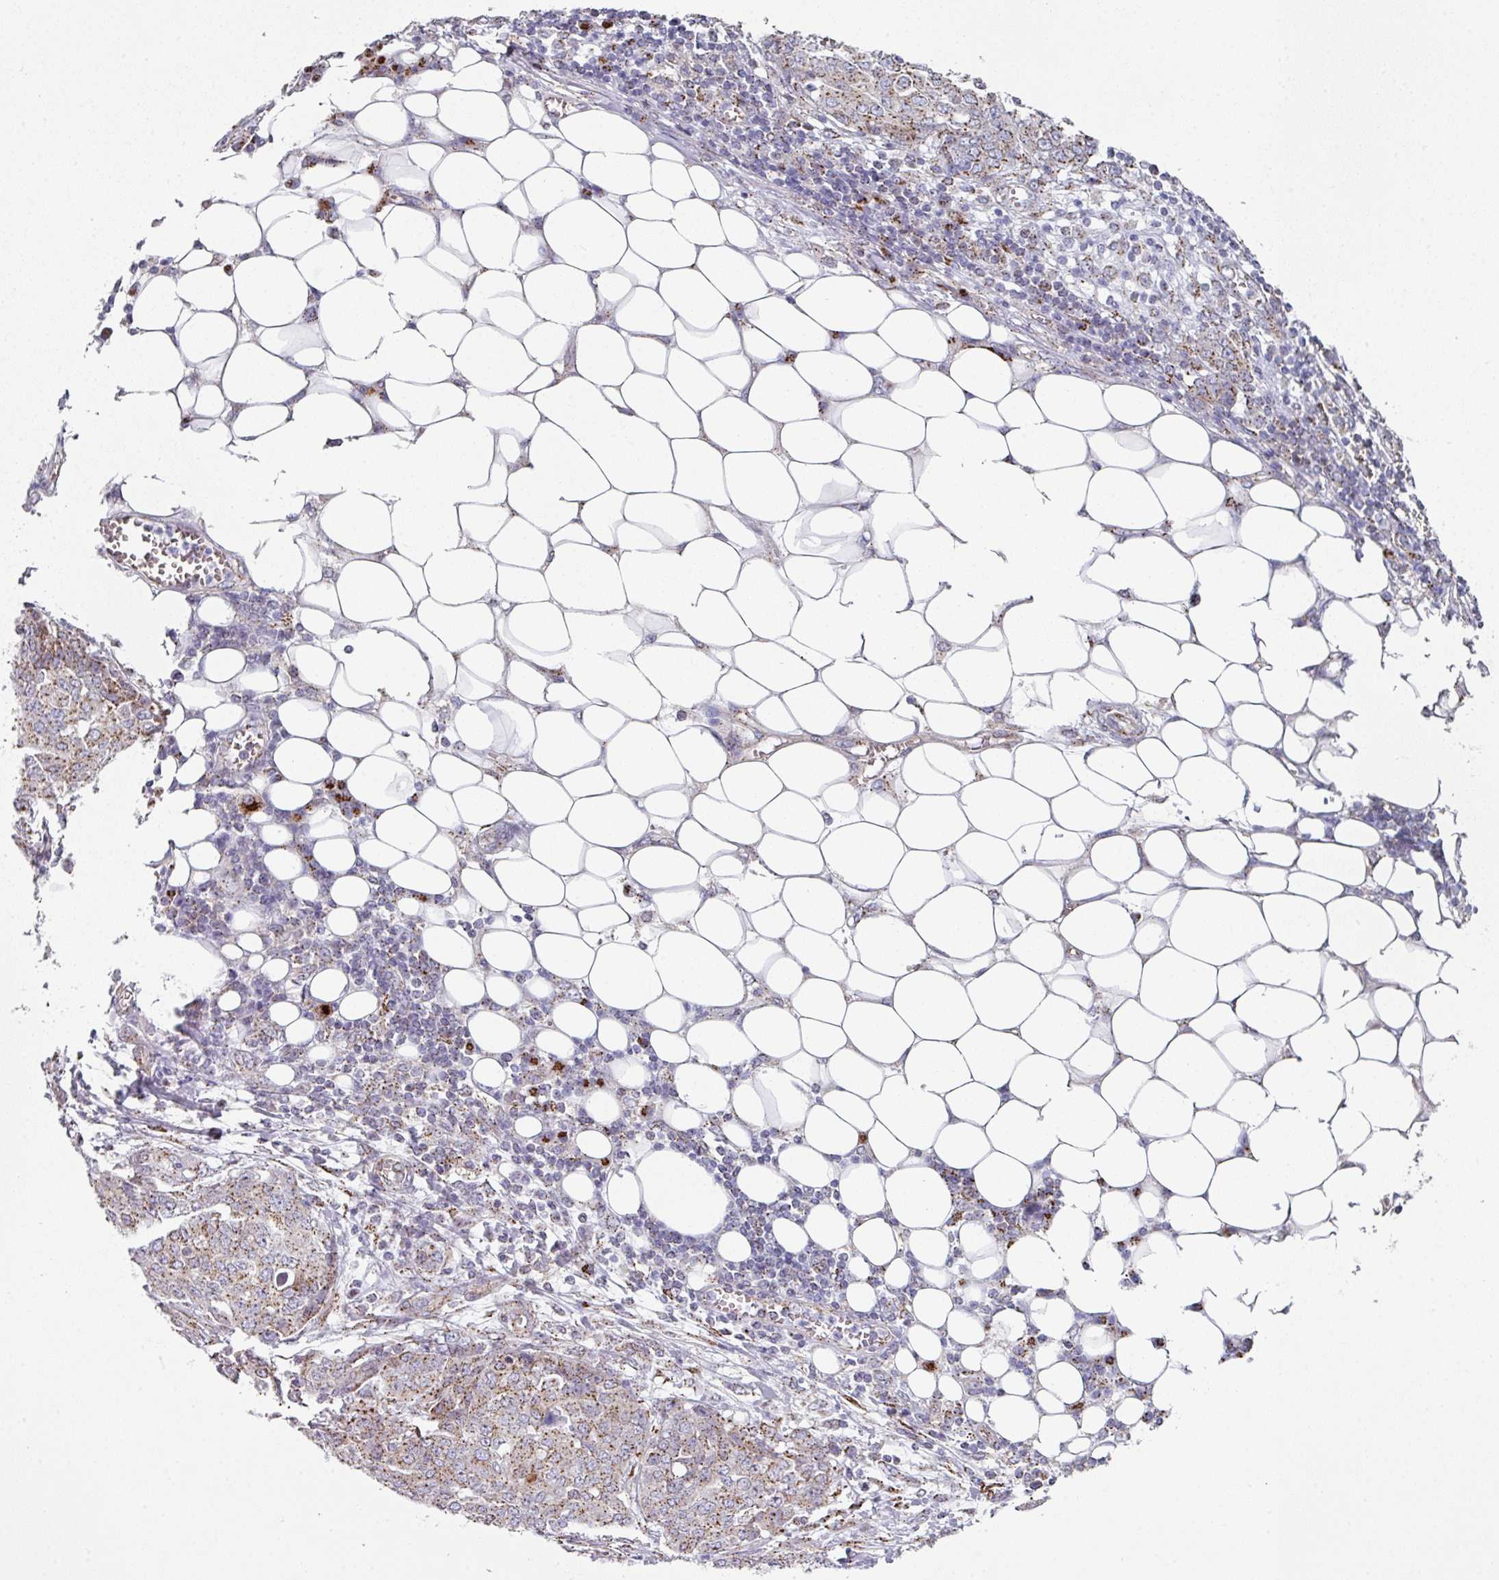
{"staining": {"intensity": "strong", "quantity": "25%-75%", "location": "cytoplasmic/membranous"}, "tissue": "ovarian cancer", "cell_type": "Tumor cells", "image_type": "cancer", "snomed": [{"axis": "morphology", "description": "Cystadenocarcinoma, serous, NOS"}, {"axis": "topography", "description": "Soft tissue"}, {"axis": "topography", "description": "Ovary"}], "caption": "This micrograph demonstrates ovarian cancer stained with IHC to label a protein in brown. The cytoplasmic/membranous of tumor cells show strong positivity for the protein. Nuclei are counter-stained blue.", "gene": "CCDC85B", "patient": {"sex": "female", "age": 57}}